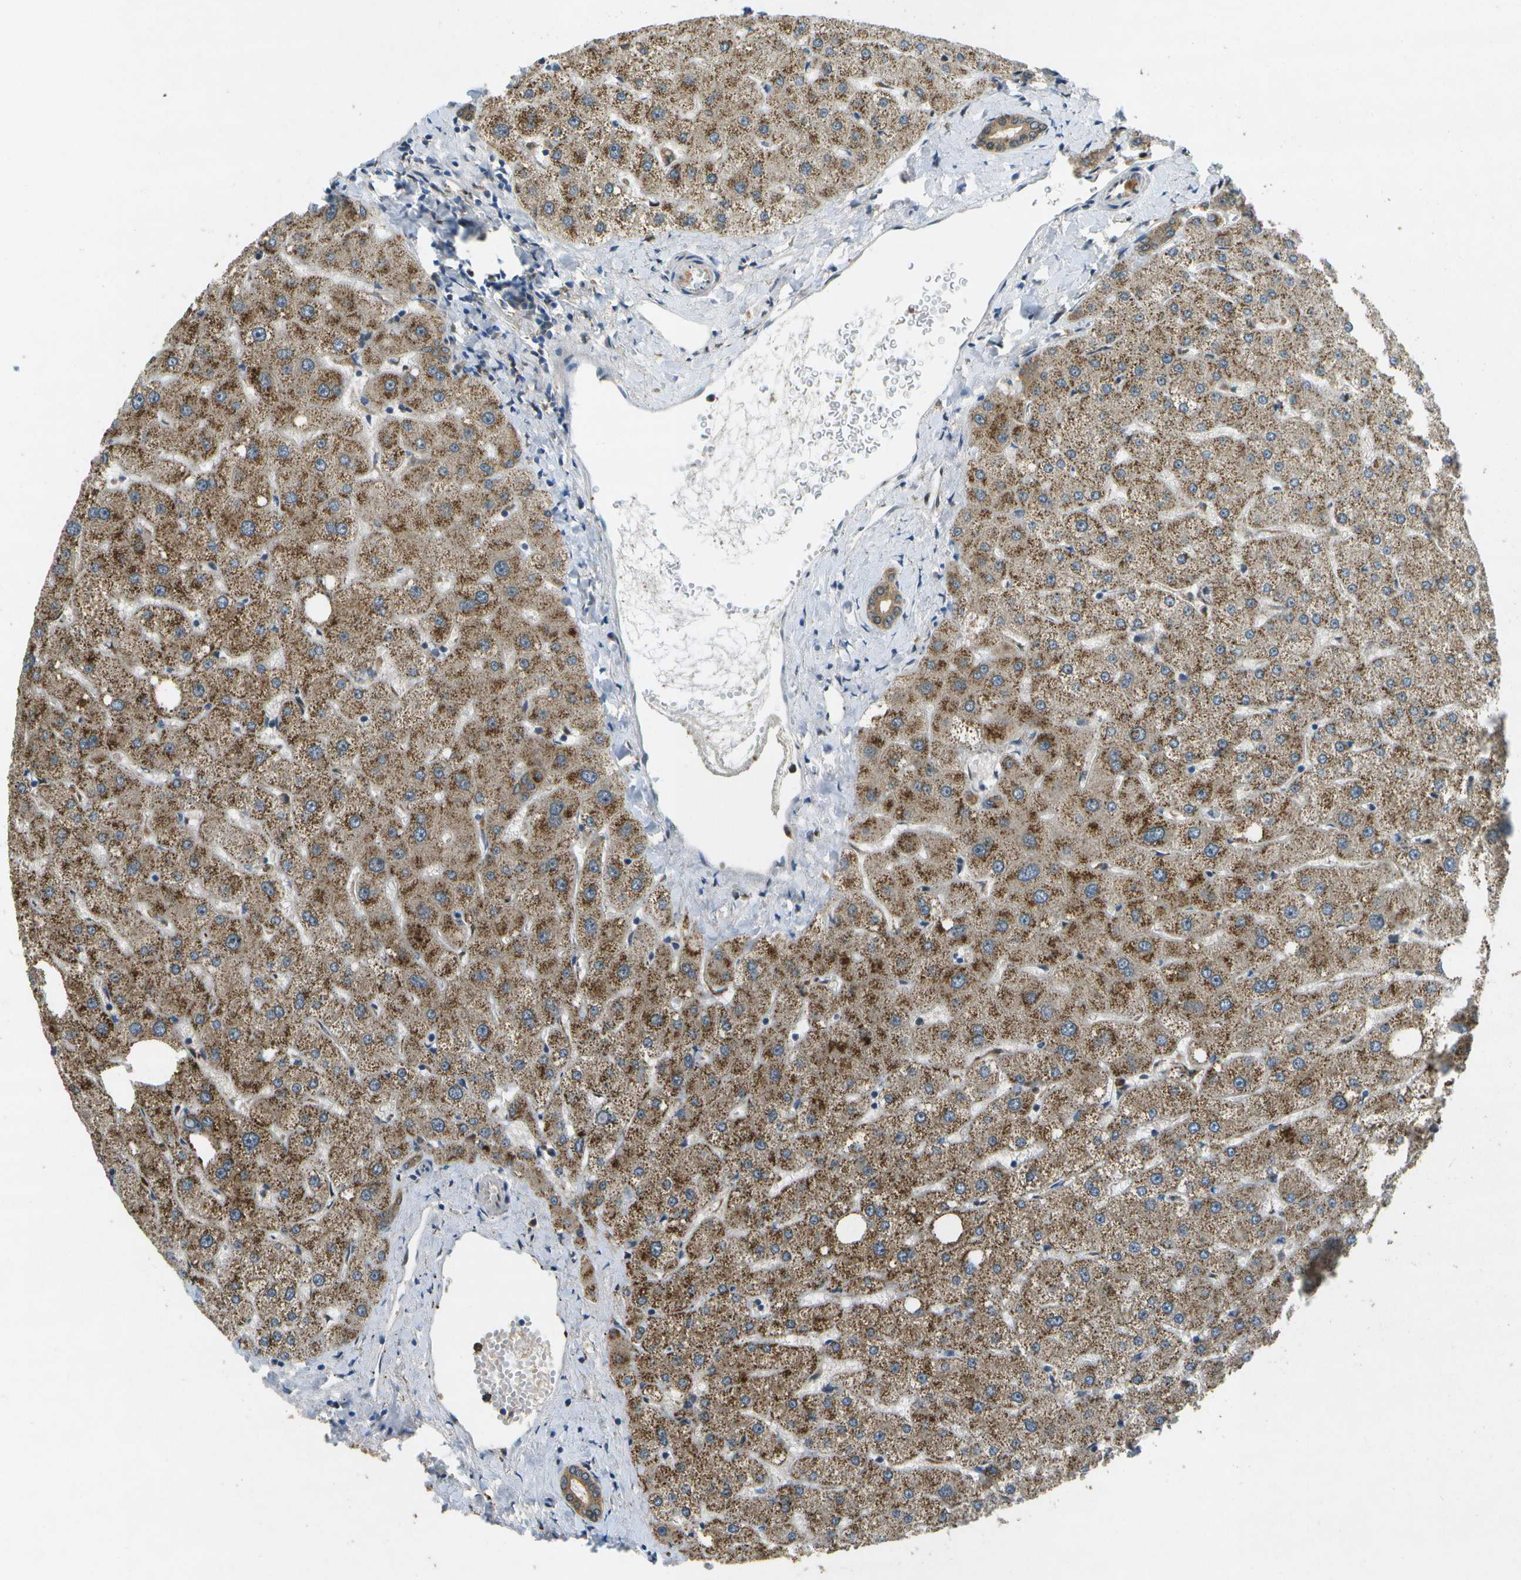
{"staining": {"intensity": "moderate", "quantity": ">75%", "location": "cytoplasmic/membranous"}, "tissue": "liver", "cell_type": "Cholangiocytes", "image_type": "normal", "snomed": [{"axis": "morphology", "description": "Normal tissue, NOS"}, {"axis": "topography", "description": "Liver"}], "caption": "A medium amount of moderate cytoplasmic/membranous positivity is appreciated in approximately >75% of cholangiocytes in normal liver.", "gene": "GANC", "patient": {"sex": "male", "age": 73}}